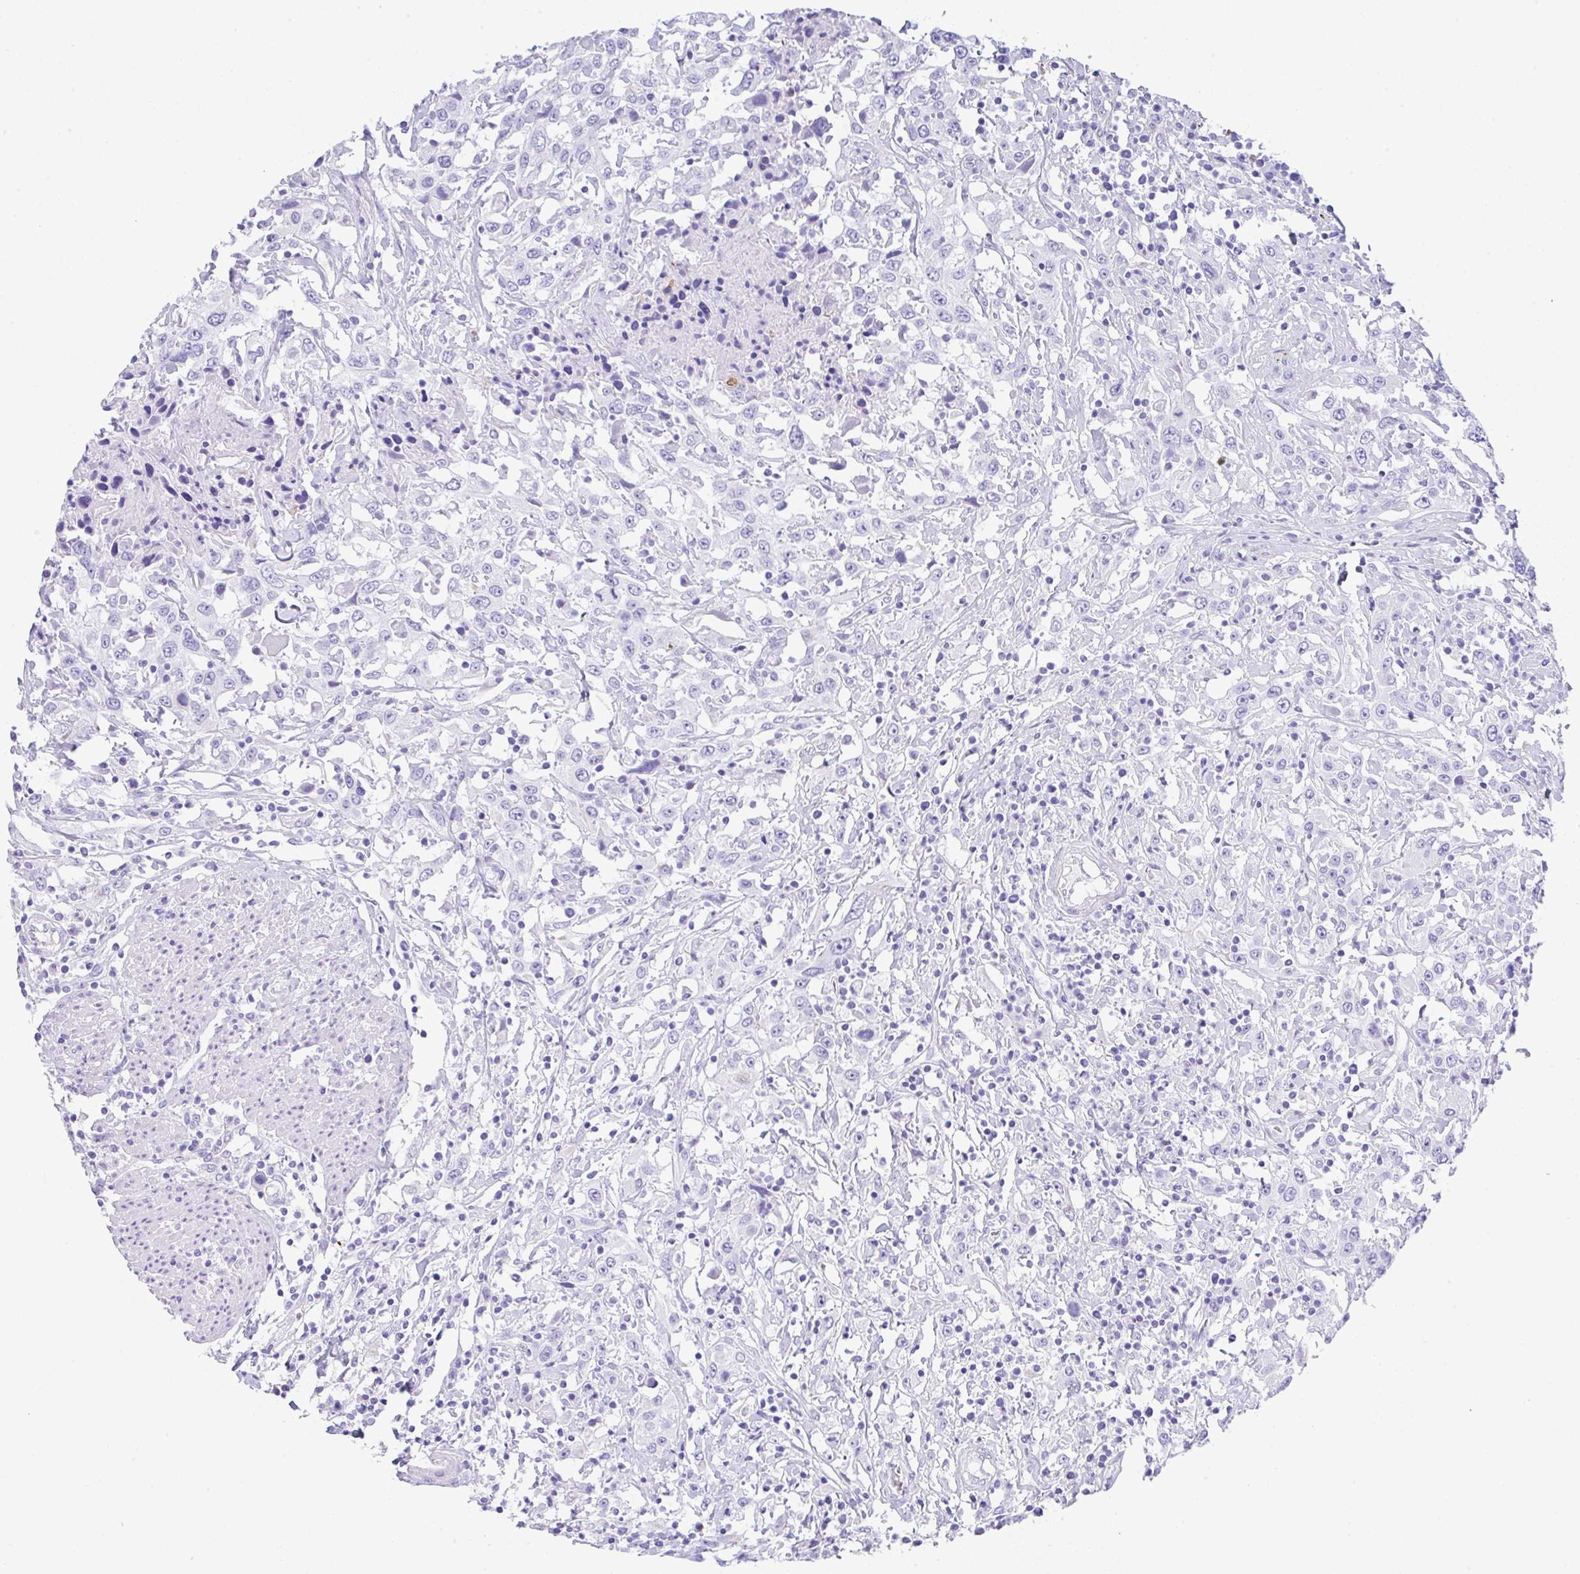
{"staining": {"intensity": "negative", "quantity": "none", "location": "none"}, "tissue": "urothelial cancer", "cell_type": "Tumor cells", "image_type": "cancer", "snomed": [{"axis": "morphology", "description": "Urothelial carcinoma, High grade"}, {"axis": "topography", "description": "Urinary bladder"}], "caption": "High-grade urothelial carcinoma stained for a protein using immunohistochemistry (IHC) reveals no positivity tumor cells.", "gene": "NDUFAF8", "patient": {"sex": "male", "age": 61}}